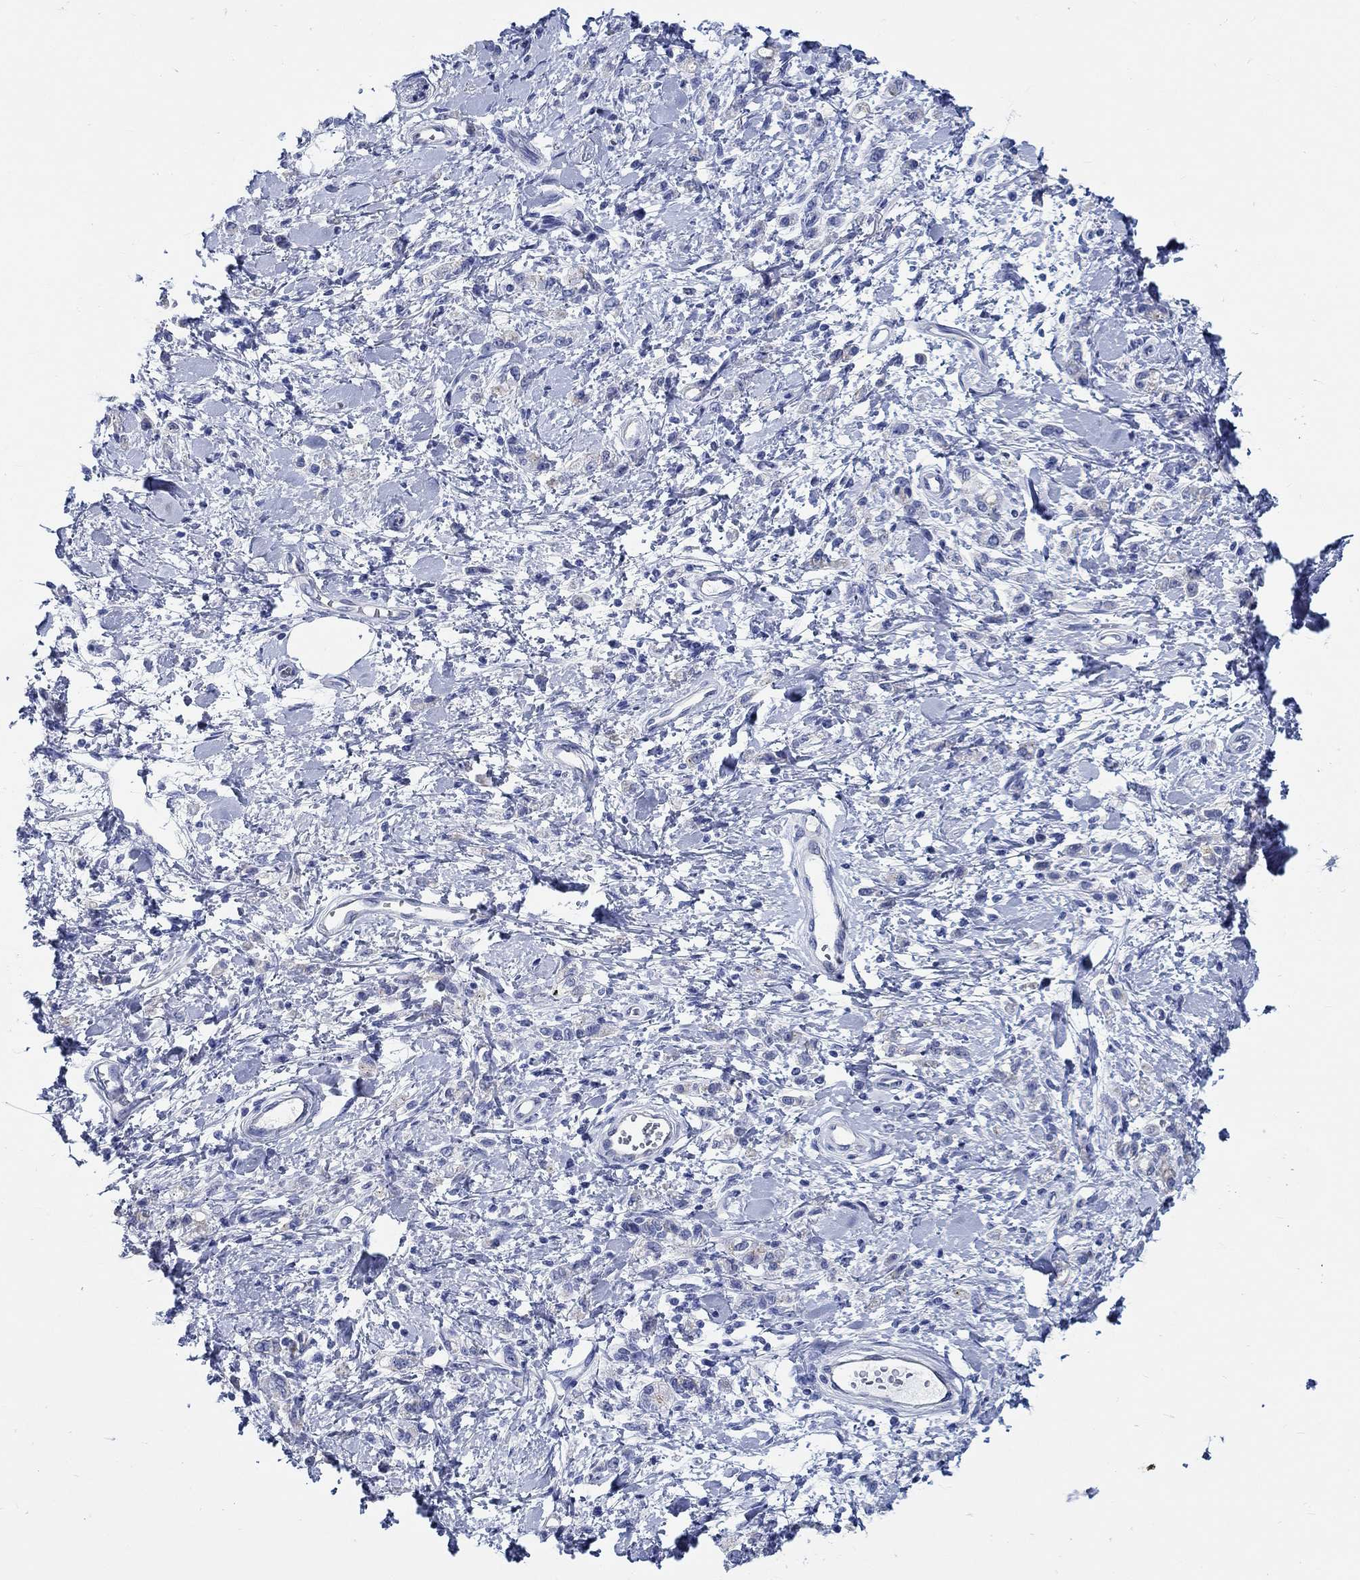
{"staining": {"intensity": "negative", "quantity": "none", "location": "none"}, "tissue": "stomach cancer", "cell_type": "Tumor cells", "image_type": "cancer", "snomed": [{"axis": "morphology", "description": "Adenocarcinoma, NOS"}, {"axis": "topography", "description": "Stomach"}], "caption": "Protein analysis of stomach adenocarcinoma displays no significant staining in tumor cells. (Brightfield microscopy of DAB immunohistochemistry (IHC) at high magnification).", "gene": "RD3L", "patient": {"sex": "male", "age": 77}}